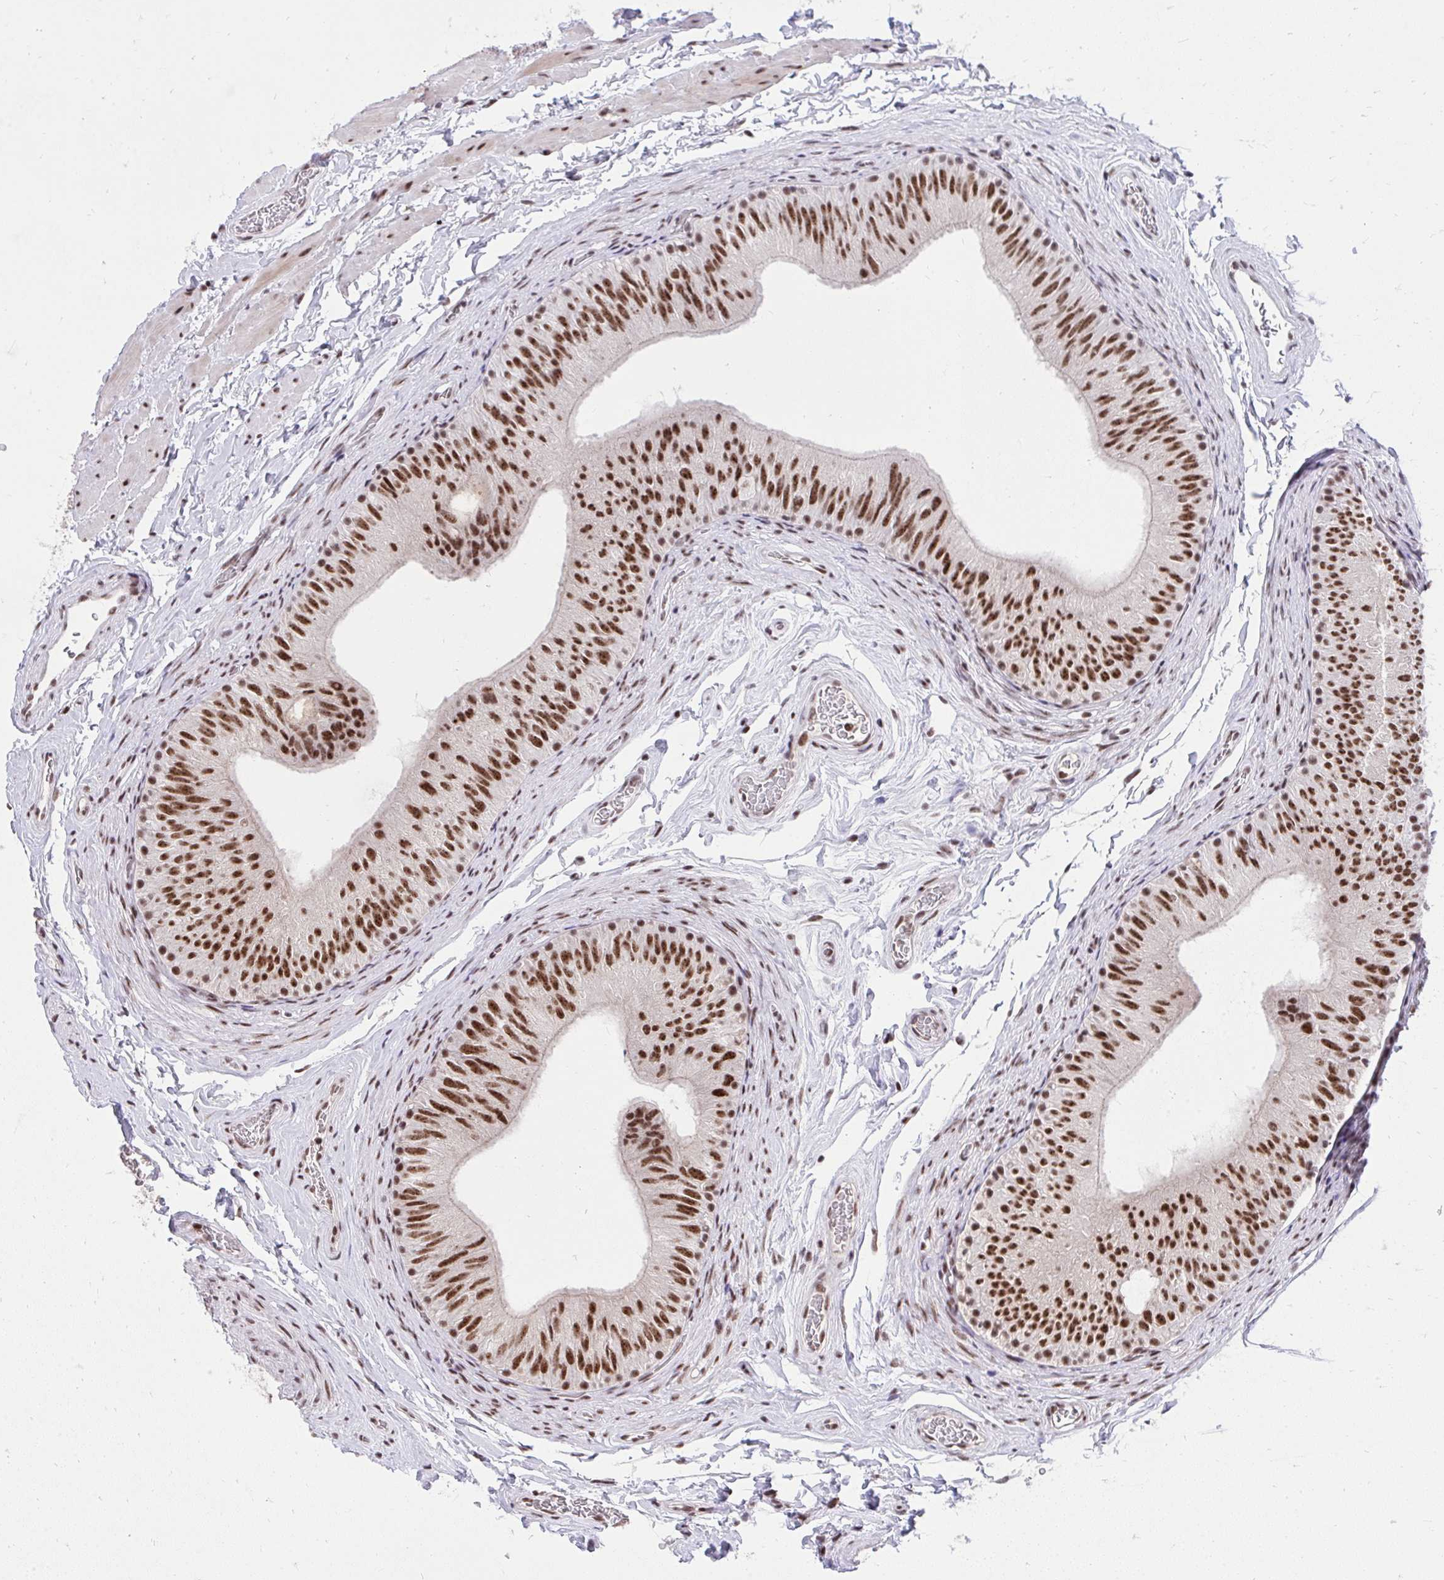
{"staining": {"intensity": "strong", "quantity": ">75%", "location": "nuclear"}, "tissue": "epididymis", "cell_type": "Glandular cells", "image_type": "normal", "snomed": [{"axis": "morphology", "description": "Normal tissue, NOS"}, {"axis": "topography", "description": "Epididymis, spermatic cord, NOS"}, {"axis": "topography", "description": "Epididymis"}], "caption": "IHC (DAB (3,3'-diaminobenzidine)) staining of unremarkable epididymis demonstrates strong nuclear protein positivity in approximately >75% of glandular cells. The protein of interest is shown in brown color, while the nuclei are stained blue.", "gene": "SYNE4", "patient": {"sex": "male", "age": 31}}